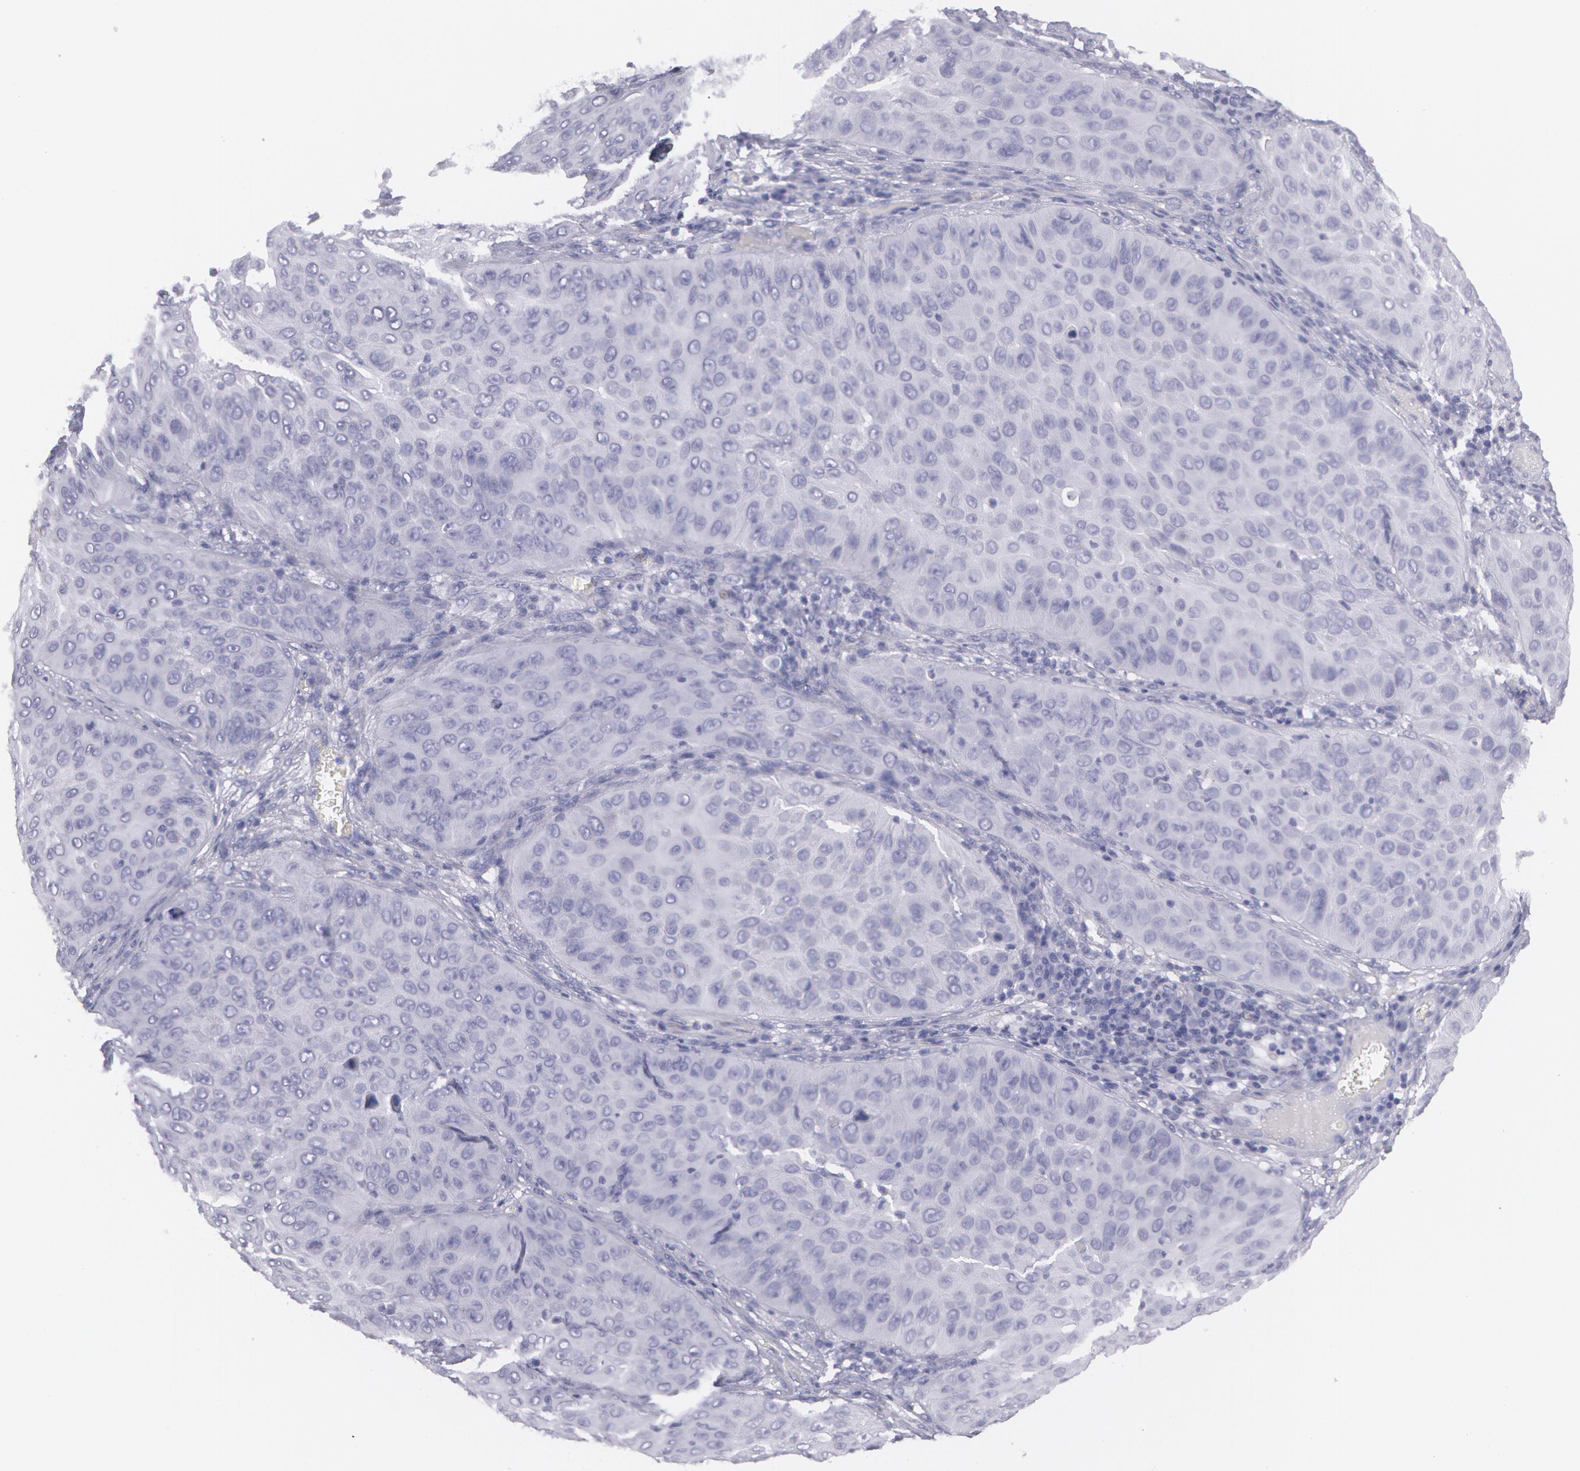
{"staining": {"intensity": "negative", "quantity": "none", "location": "none"}, "tissue": "skin cancer", "cell_type": "Tumor cells", "image_type": "cancer", "snomed": [{"axis": "morphology", "description": "Squamous cell carcinoma, NOS"}, {"axis": "topography", "description": "Skin"}], "caption": "This is a micrograph of immunohistochemistry (IHC) staining of squamous cell carcinoma (skin), which shows no positivity in tumor cells.", "gene": "AMACR", "patient": {"sex": "male", "age": 82}}